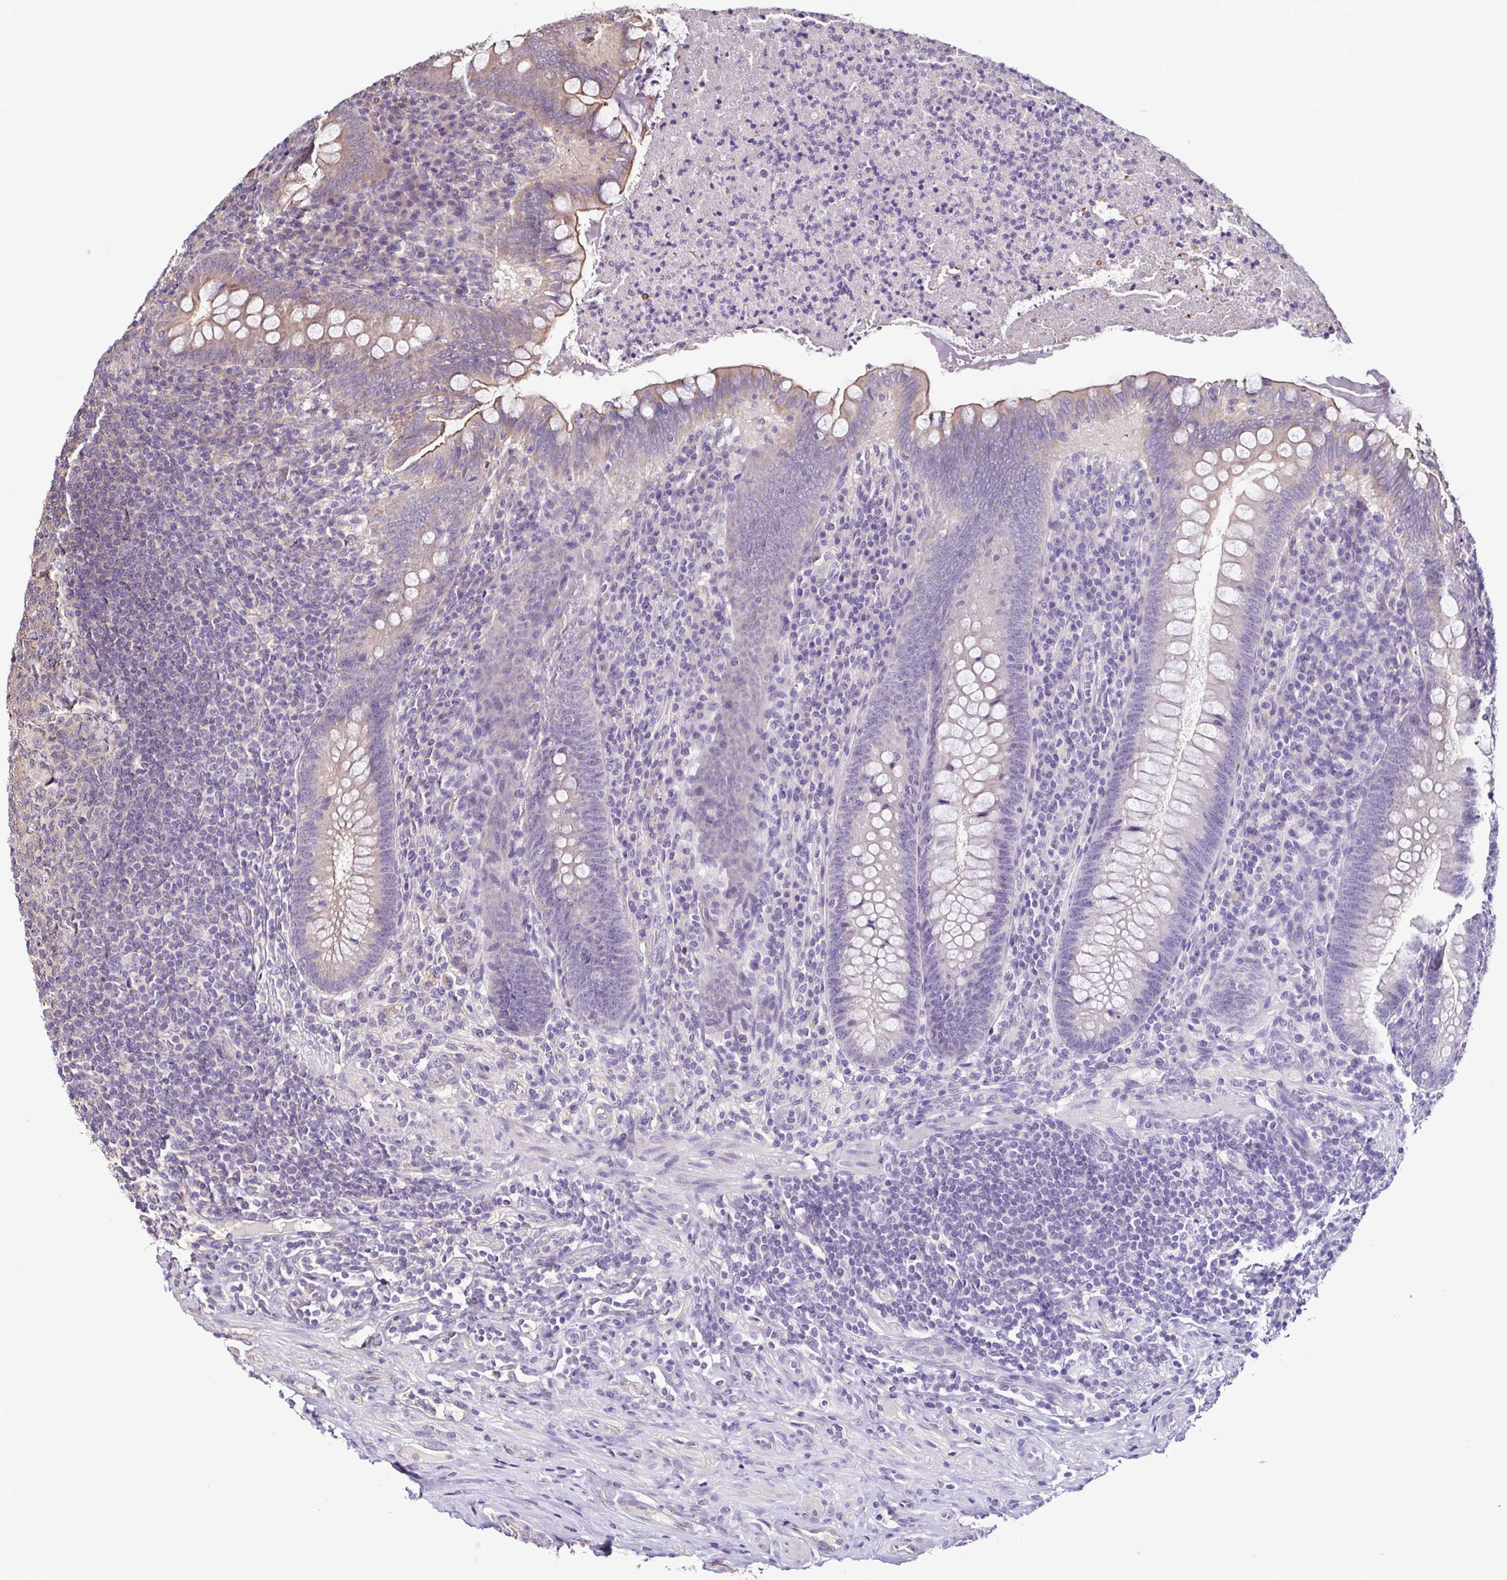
{"staining": {"intensity": "weak", "quantity": "<25%", "location": "cytoplasmic/membranous"}, "tissue": "appendix", "cell_type": "Glandular cells", "image_type": "normal", "snomed": [{"axis": "morphology", "description": "Normal tissue, NOS"}, {"axis": "topography", "description": "Appendix"}], "caption": "A high-resolution micrograph shows IHC staining of unremarkable appendix, which displays no significant staining in glandular cells.", "gene": "LMOD2", "patient": {"sex": "male", "age": 47}}